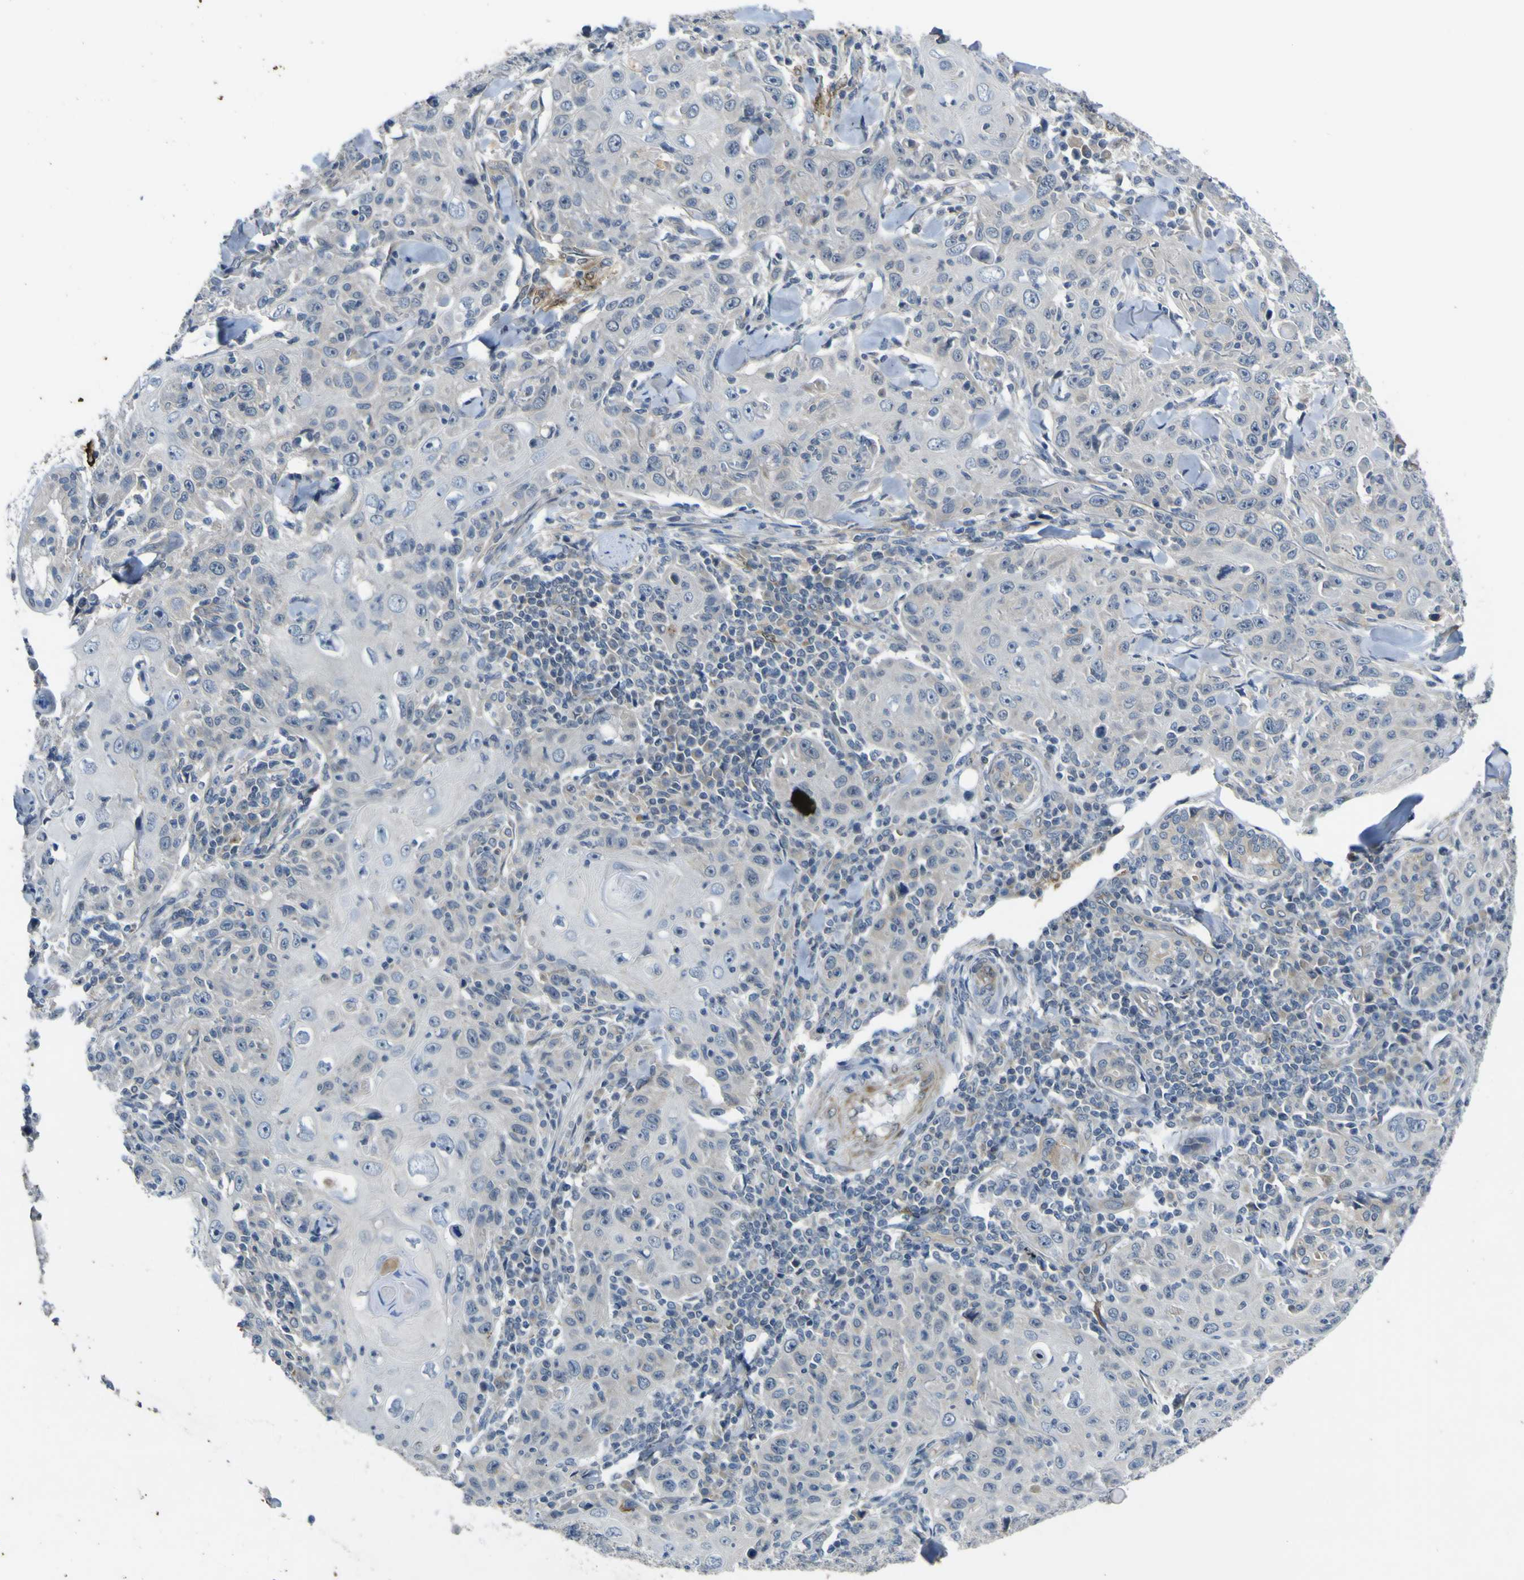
{"staining": {"intensity": "negative", "quantity": "none", "location": "none"}, "tissue": "skin cancer", "cell_type": "Tumor cells", "image_type": "cancer", "snomed": [{"axis": "morphology", "description": "Squamous cell carcinoma, NOS"}, {"axis": "topography", "description": "Skin"}], "caption": "An IHC micrograph of skin squamous cell carcinoma is shown. There is no staining in tumor cells of skin squamous cell carcinoma.", "gene": "LDLR", "patient": {"sex": "female", "age": 88}}